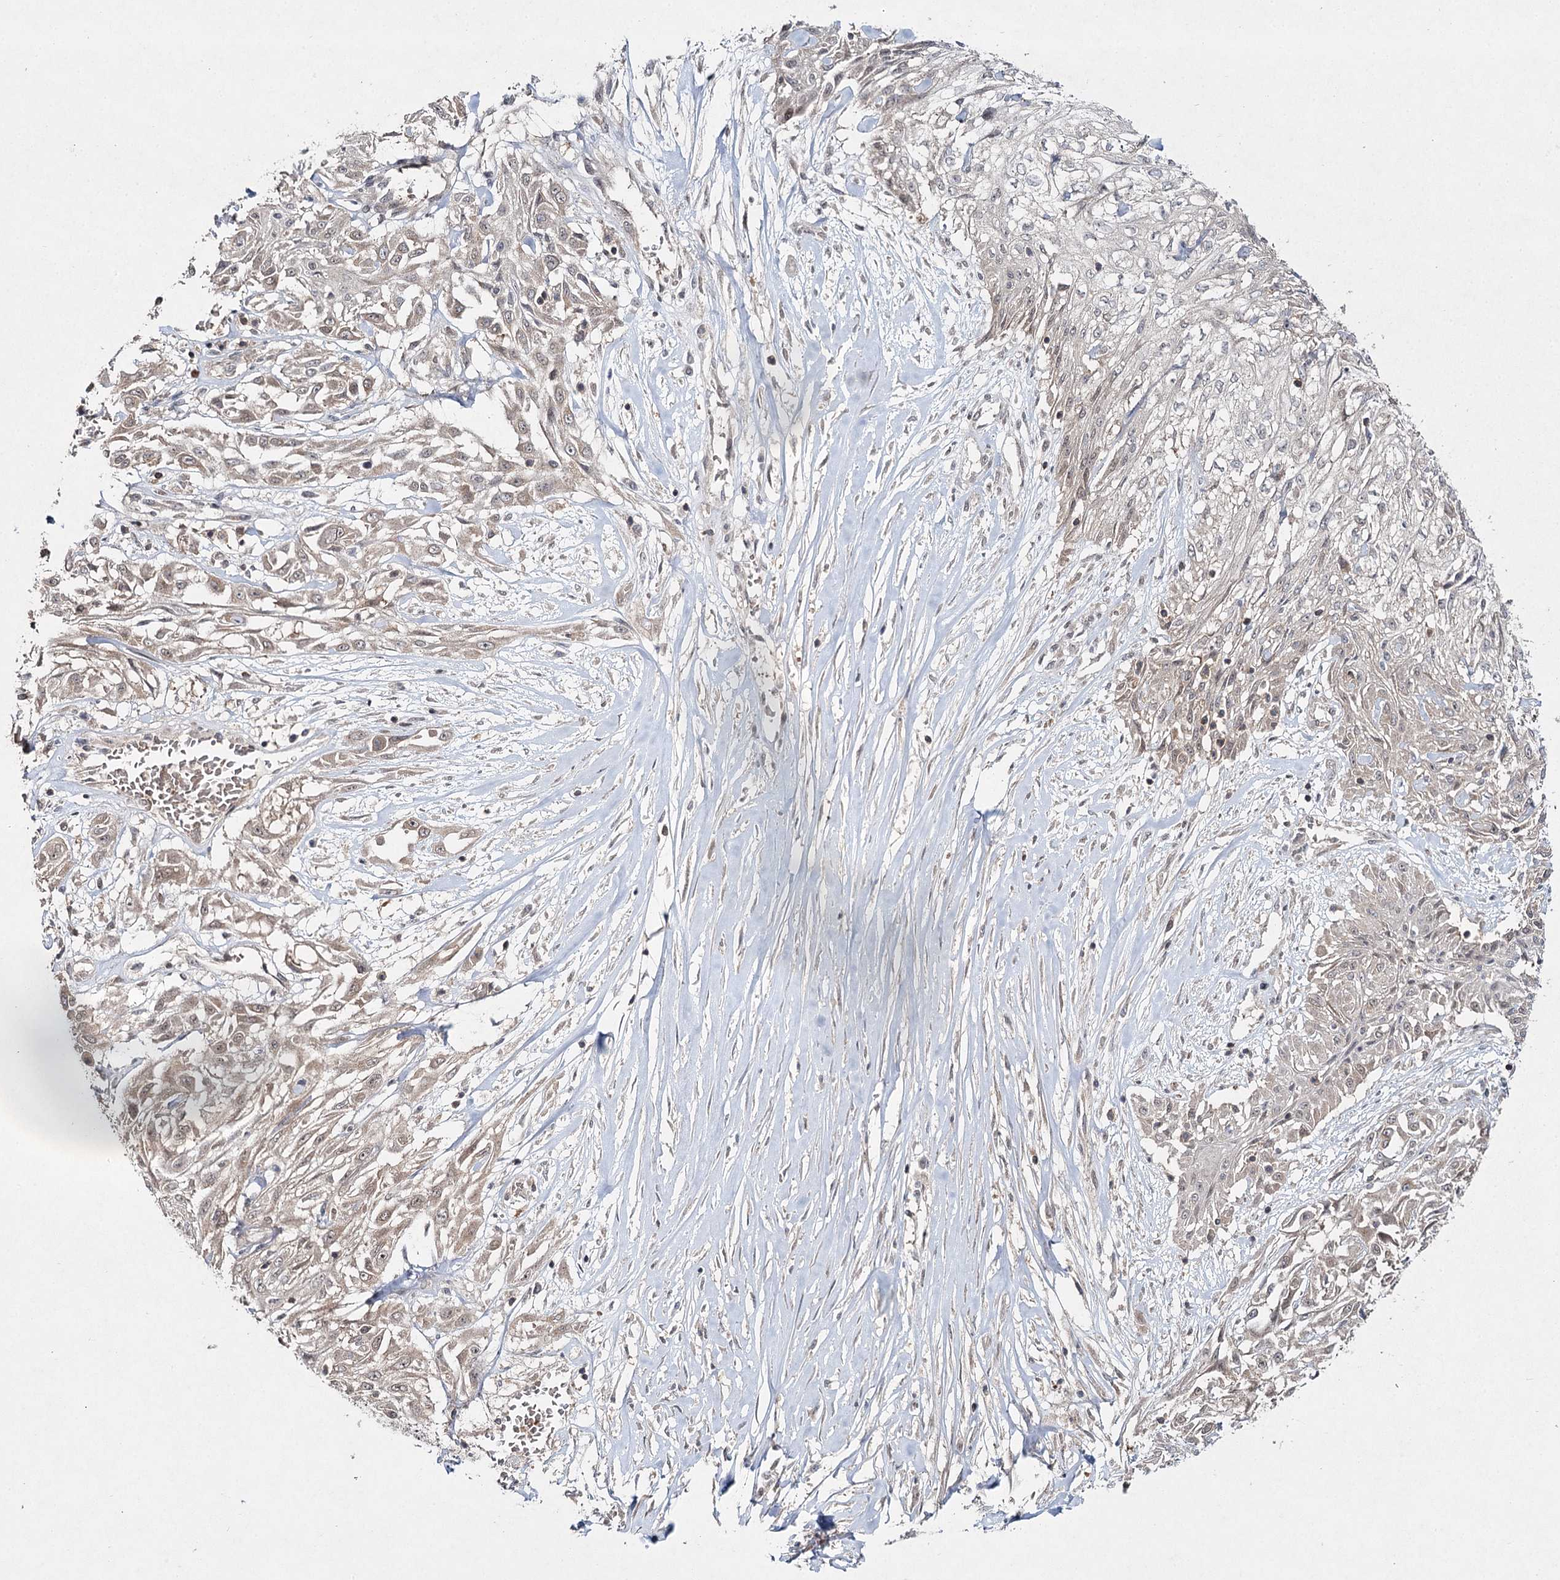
{"staining": {"intensity": "weak", "quantity": "<25%", "location": "cytoplasmic/membranous"}, "tissue": "skin cancer", "cell_type": "Tumor cells", "image_type": "cancer", "snomed": [{"axis": "morphology", "description": "Squamous cell carcinoma, NOS"}, {"axis": "morphology", "description": "Squamous cell carcinoma, metastatic, NOS"}, {"axis": "topography", "description": "Skin"}, {"axis": "topography", "description": "Lymph node"}], "caption": "There is no significant positivity in tumor cells of skin cancer.", "gene": "WDR44", "patient": {"sex": "male", "age": 75}}